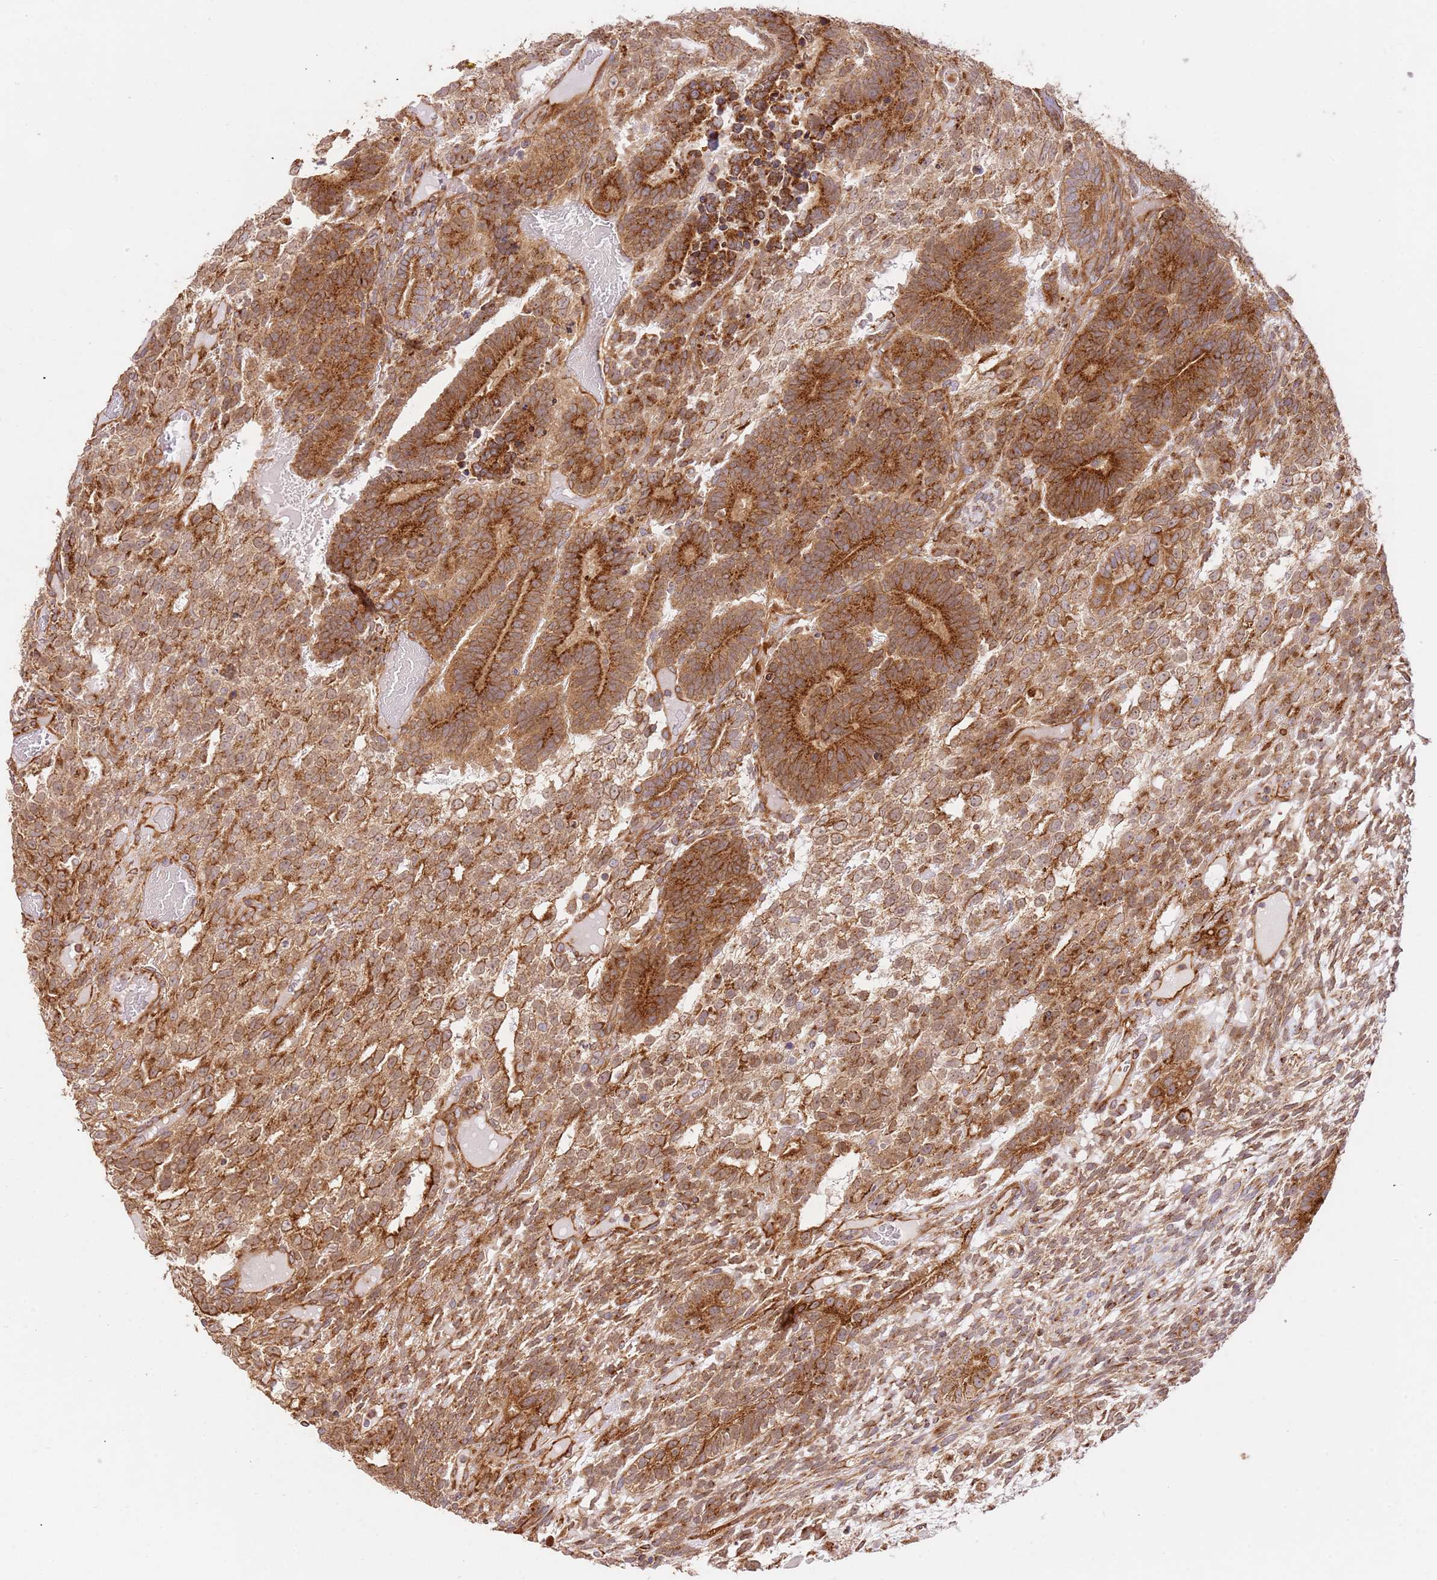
{"staining": {"intensity": "strong", "quantity": ">75%", "location": "cytoplasmic/membranous"}, "tissue": "testis cancer", "cell_type": "Tumor cells", "image_type": "cancer", "snomed": [{"axis": "morphology", "description": "Carcinoma, Embryonal, NOS"}, {"axis": "topography", "description": "Testis"}], "caption": "Testis cancer was stained to show a protein in brown. There is high levels of strong cytoplasmic/membranous staining in about >75% of tumor cells. (DAB IHC, brown staining for protein, blue staining for nuclei).", "gene": "ZBTB39", "patient": {"sex": "male", "age": 23}}